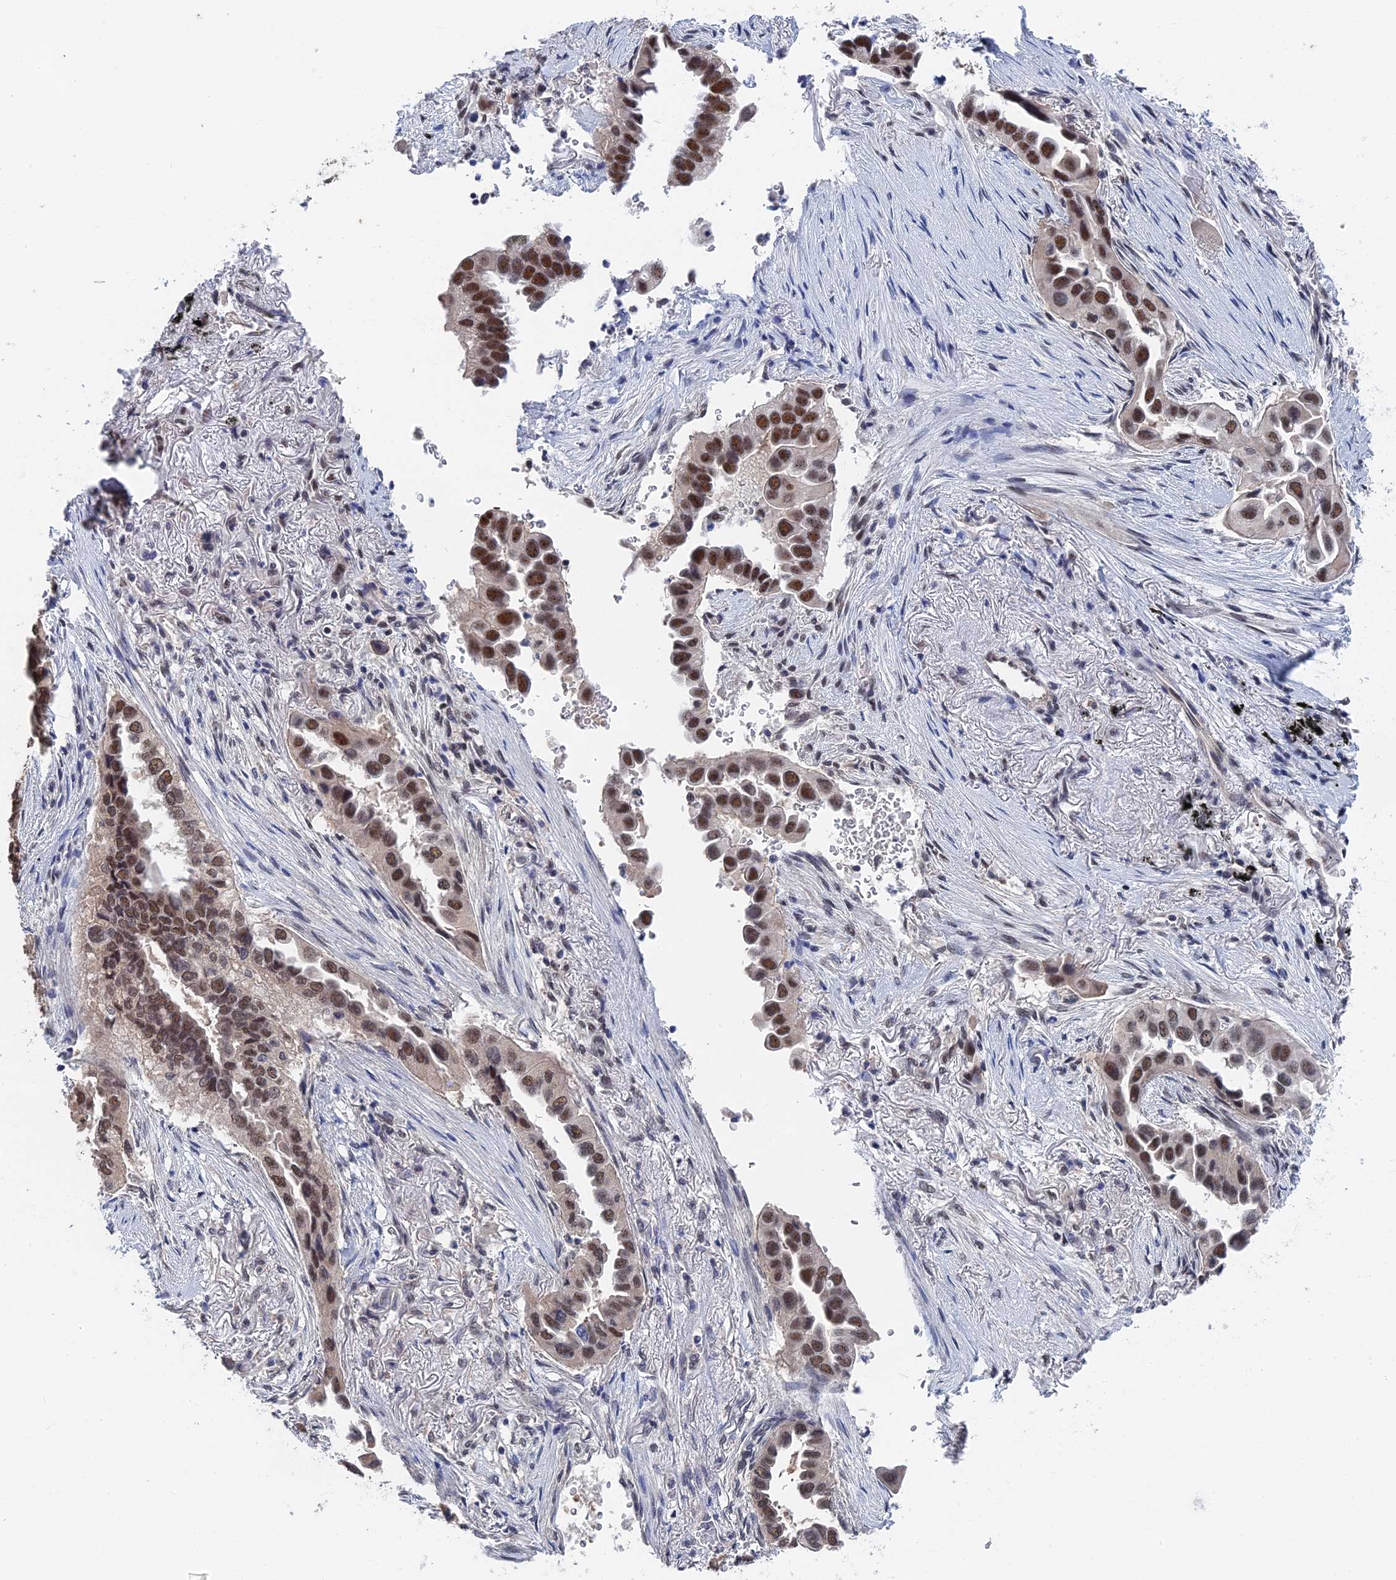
{"staining": {"intensity": "moderate", "quantity": ">75%", "location": "nuclear"}, "tissue": "lung cancer", "cell_type": "Tumor cells", "image_type": "cancer", "snomed": [{"axis": "morphology", "description": "Adenocarcinoma, NOS"}, {"axis": "topography", "description": "Lung"}], "caption": "Moderate nuclear staining is identified in about >75% of tumor cells in adenocarcinoma (lung).", "gene": "TSSC4", "patient": {"sex": "female", "age": 76}}